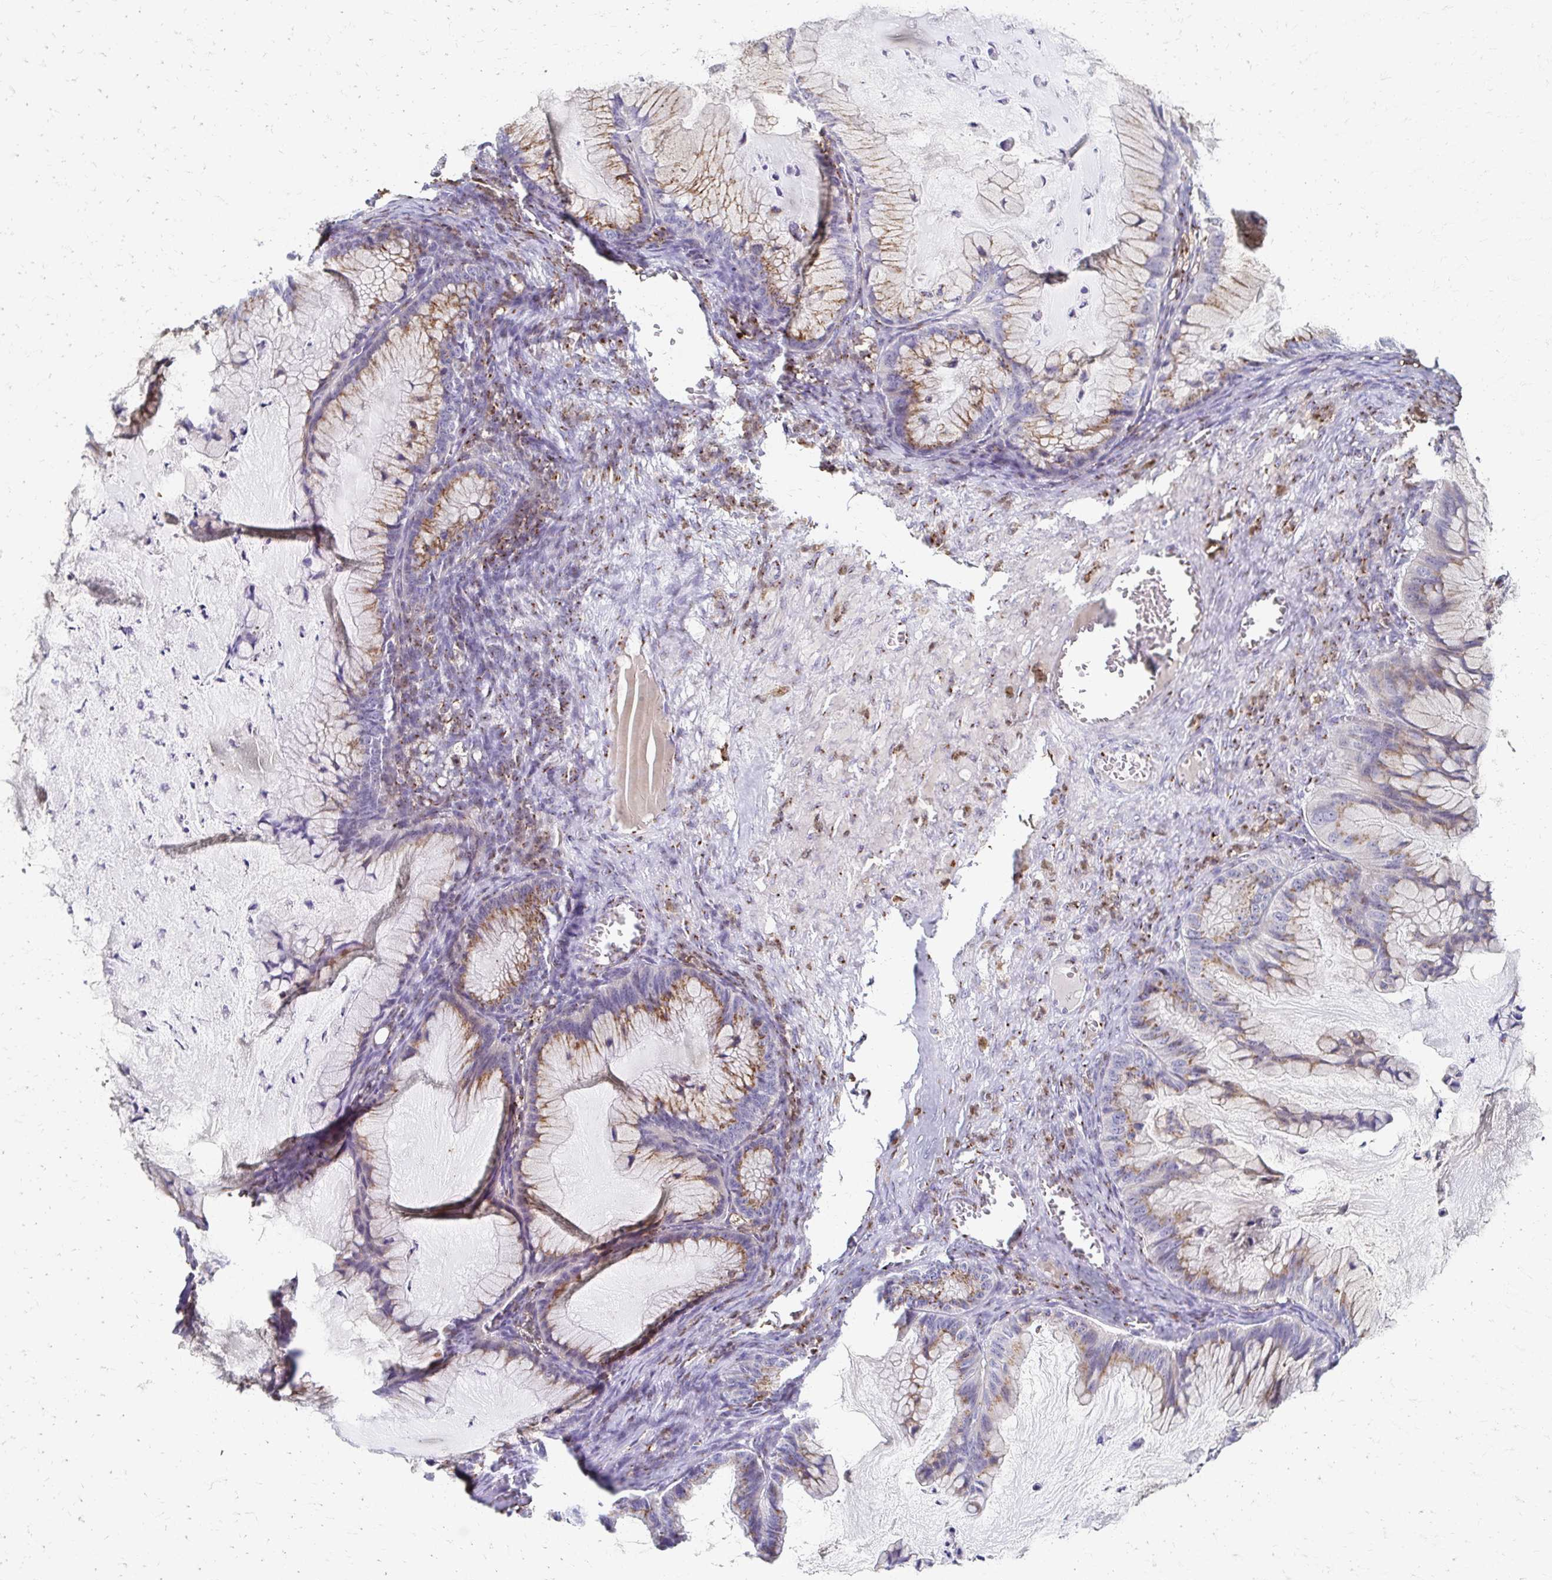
{"staining": {"intensity": "moderate", "quantity": "25%-75%", "location": "cytoplasmic/membranous"}, "tissue": "ovarian cancer", "cell_type": "Tumor cells", "image_type": "cancer", "snomed": [{"axis": "morphology", "description": "Cystadenocarcinoma, mucinous, NOS"}, {"axis": "topography", "description": "Ovary"}], "caption": "DAB (3,3'-diaminobenzidine) immunohistochemical staining of human mucinous cystadenocarcinoma (ovarian) demonstrates moderate cytoplasmic/membranous protein expression in about 25%-75% of tumor cells.", "gene": "TM9SF1", "patient": {"sex": "female", "age": 72}}